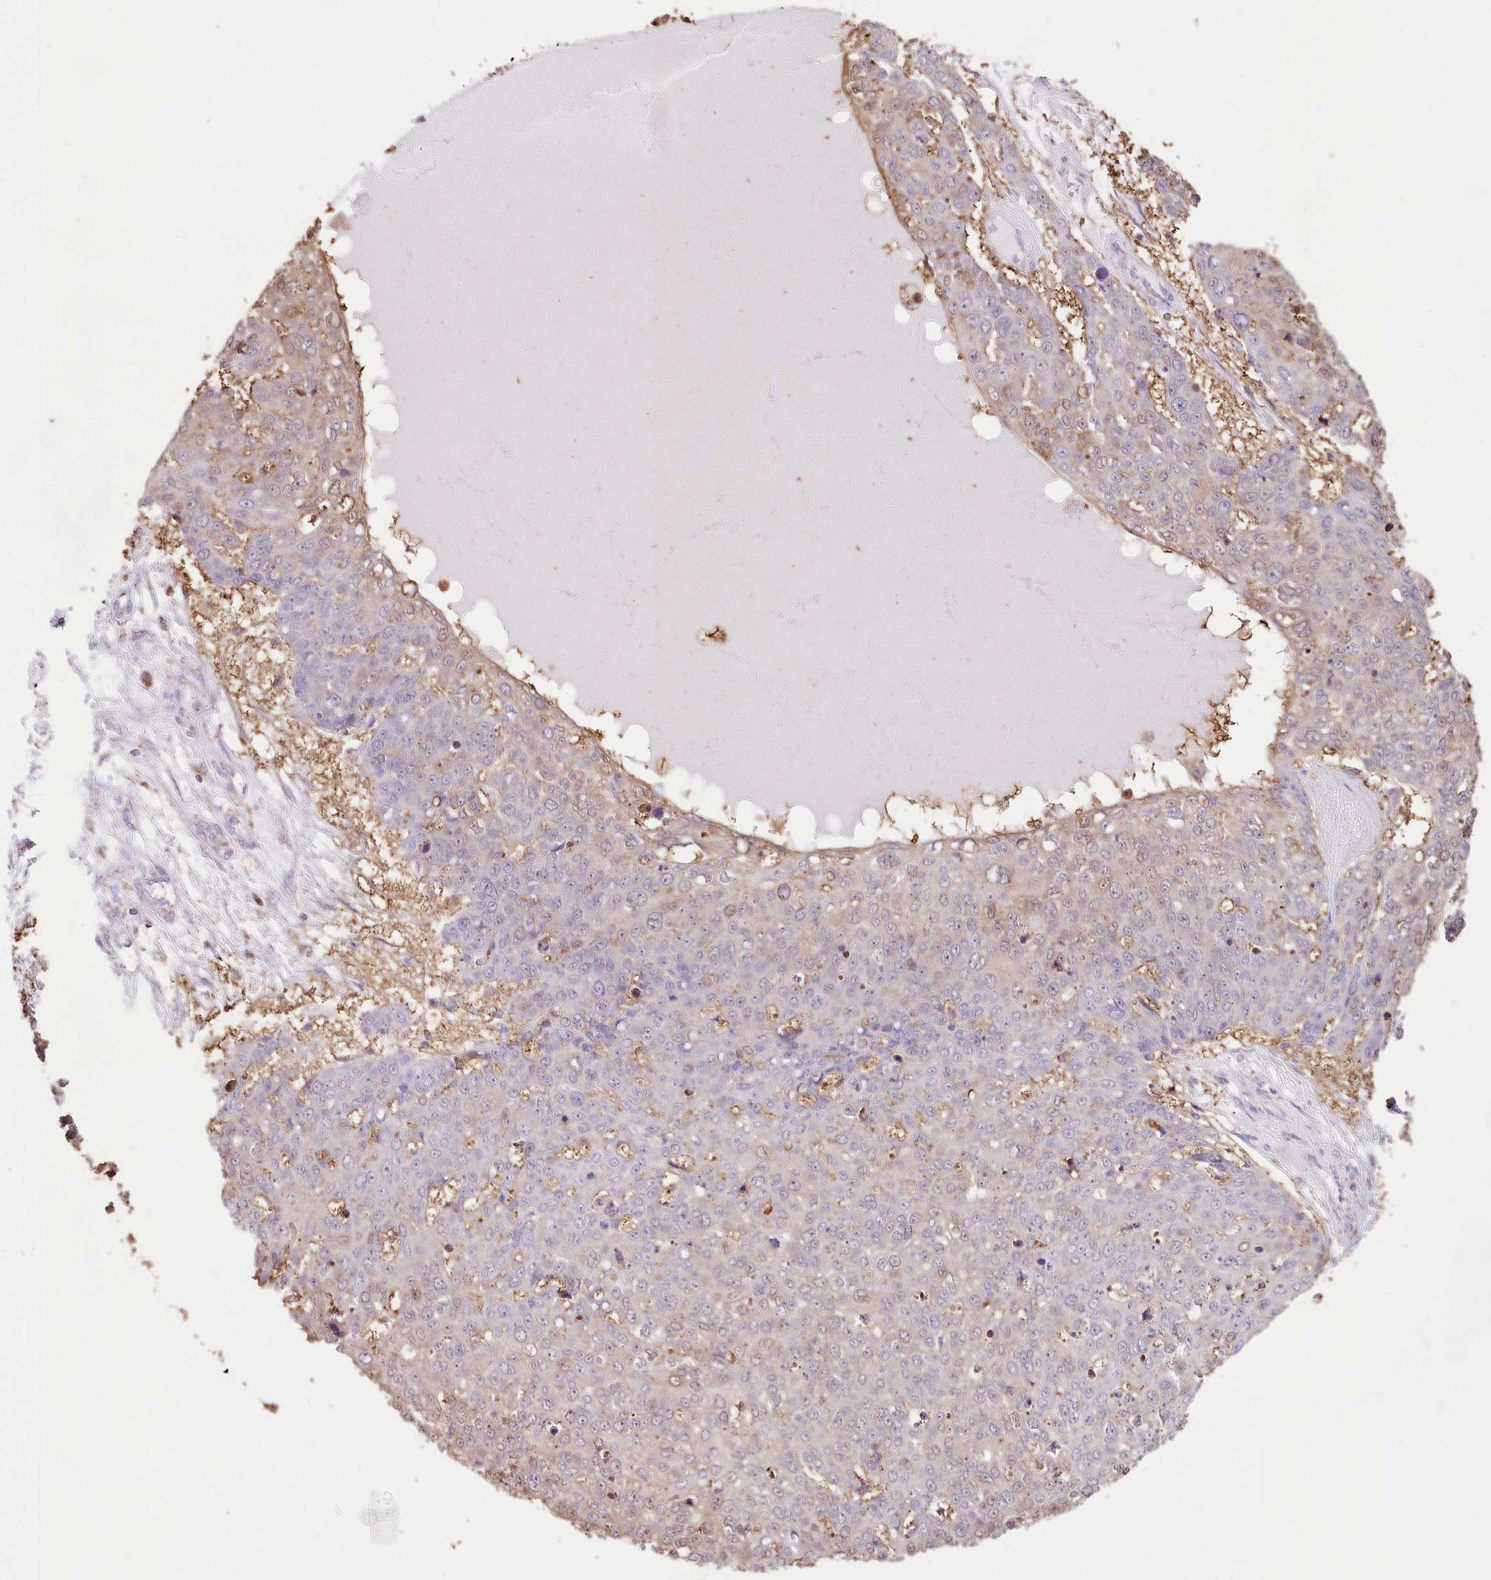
{"staining": {"intensity": "weak", "quantity": "<25%", "location": "cytoplasmic/membranous"}, "tissue": "skin cancer", "cell_type": "Tumor cells", "image_type": "cancer", "snomed": [{"axis": "morphology", "description": "Squamous cell carcinoma, NOS"}, {"axis": "topography", "description": "Skin"}], "caption": "Skin cancer (squamous cell carcinoma) was stained to show a protein in brown. There is no significant staining in tumor cells. (Immunohistochemistry (ihc), brightfield microscopy, high magnification).", "gene": "TASOR2", "patient": {"sex": "male", "age": 71}}